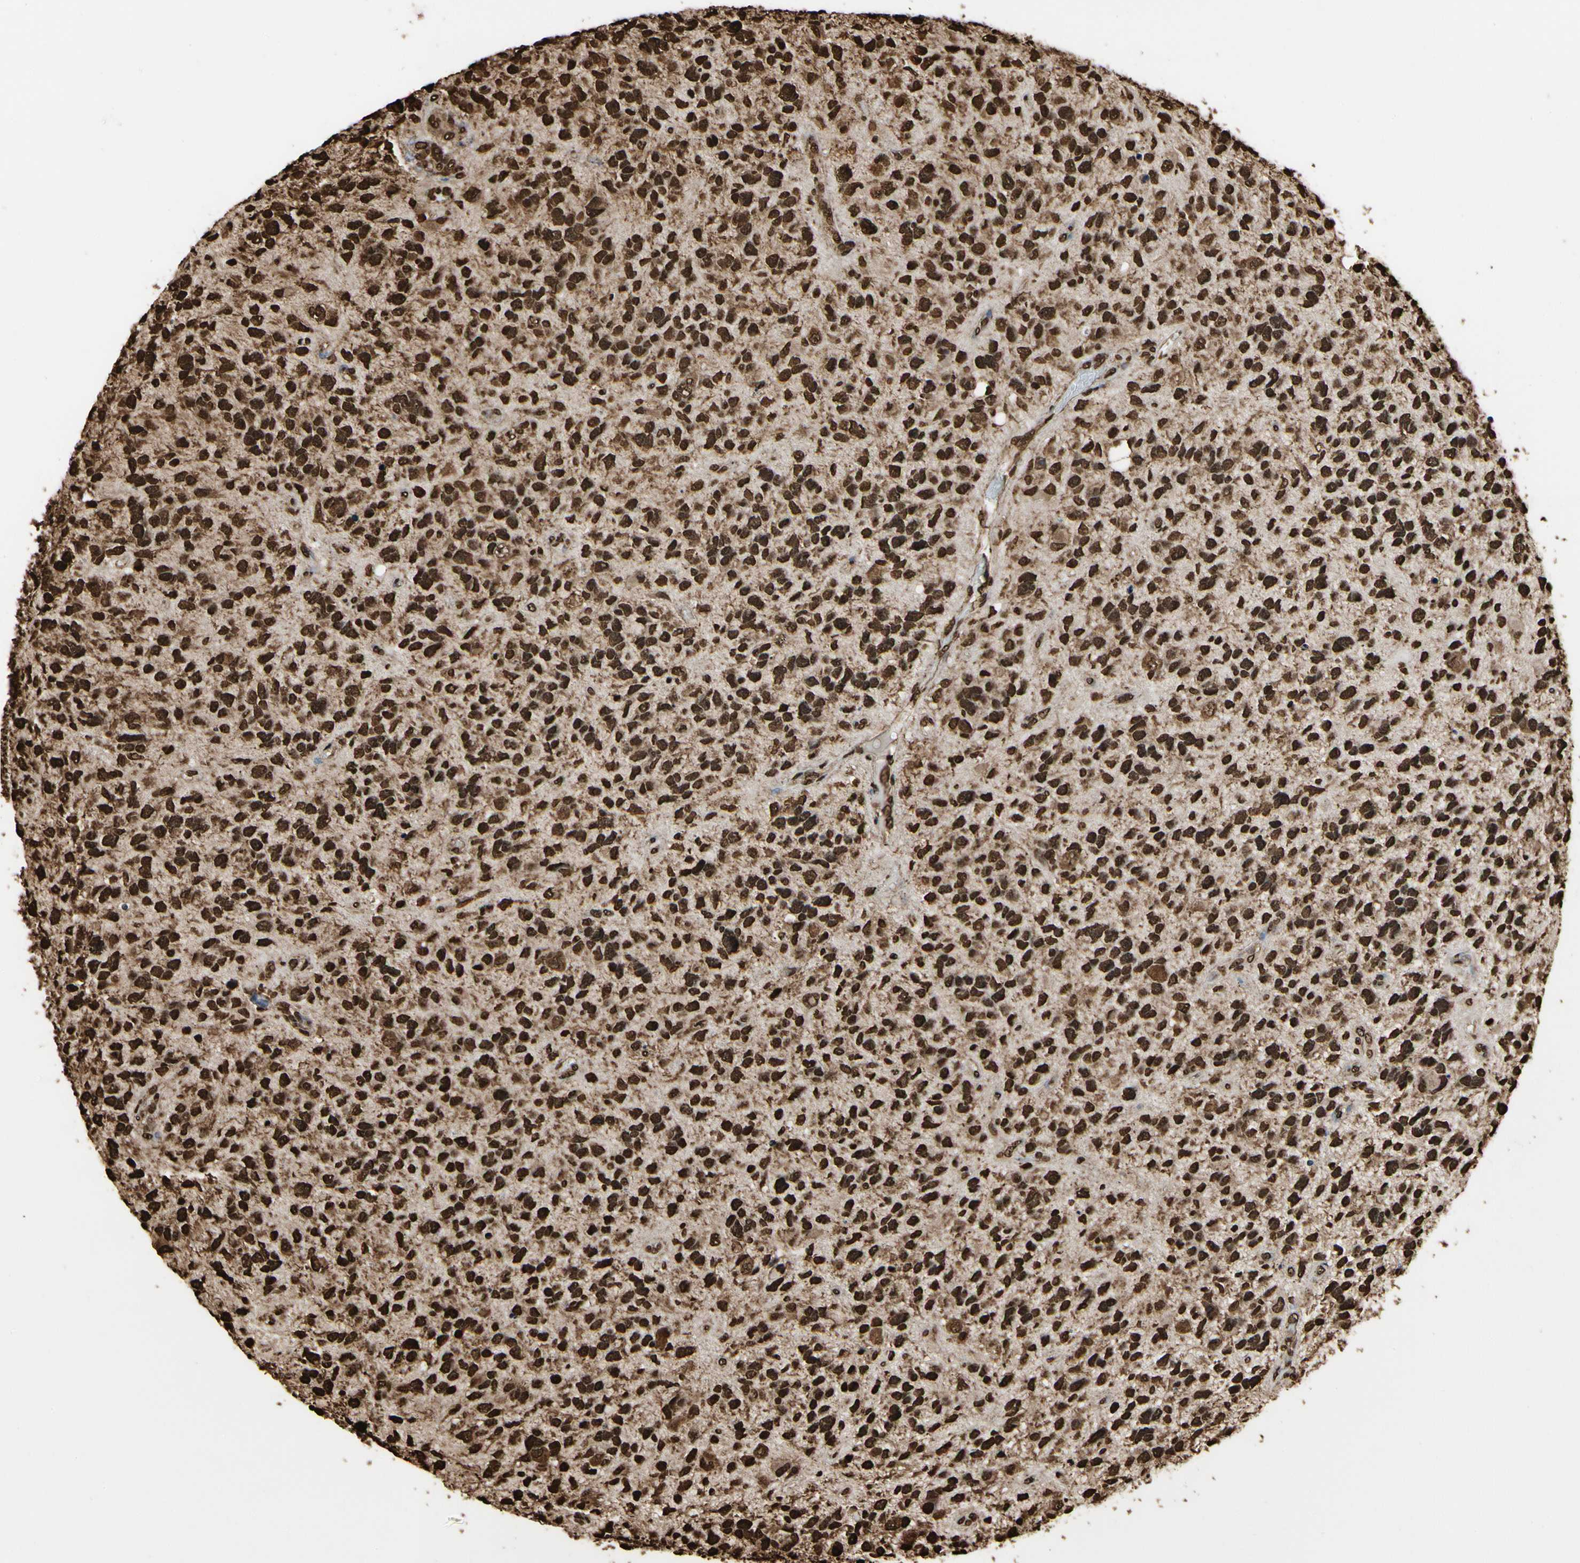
{"staining": {"intensity": "strong", "quantity": ">75%", "location": "cytoplasmic/membranous,nuclear"}, "tissue": "glioma", "cell_type": "Tumor cells", "image_type": "cancer", "snomed": [{"axis": "morphology", "description": "Glioma, malignant, High grade"}, {"axis": "topography", "description": "Brain"}], "caption": "Human high-grade glioma (malignant) stained with a brown dye demonstrates strong cytoplasmic/membranous and nuclear positive staining in approximately >75% of tumor cells.", "gene": "HNRNPK", "patient": {"sex": "female", "age": 58}}